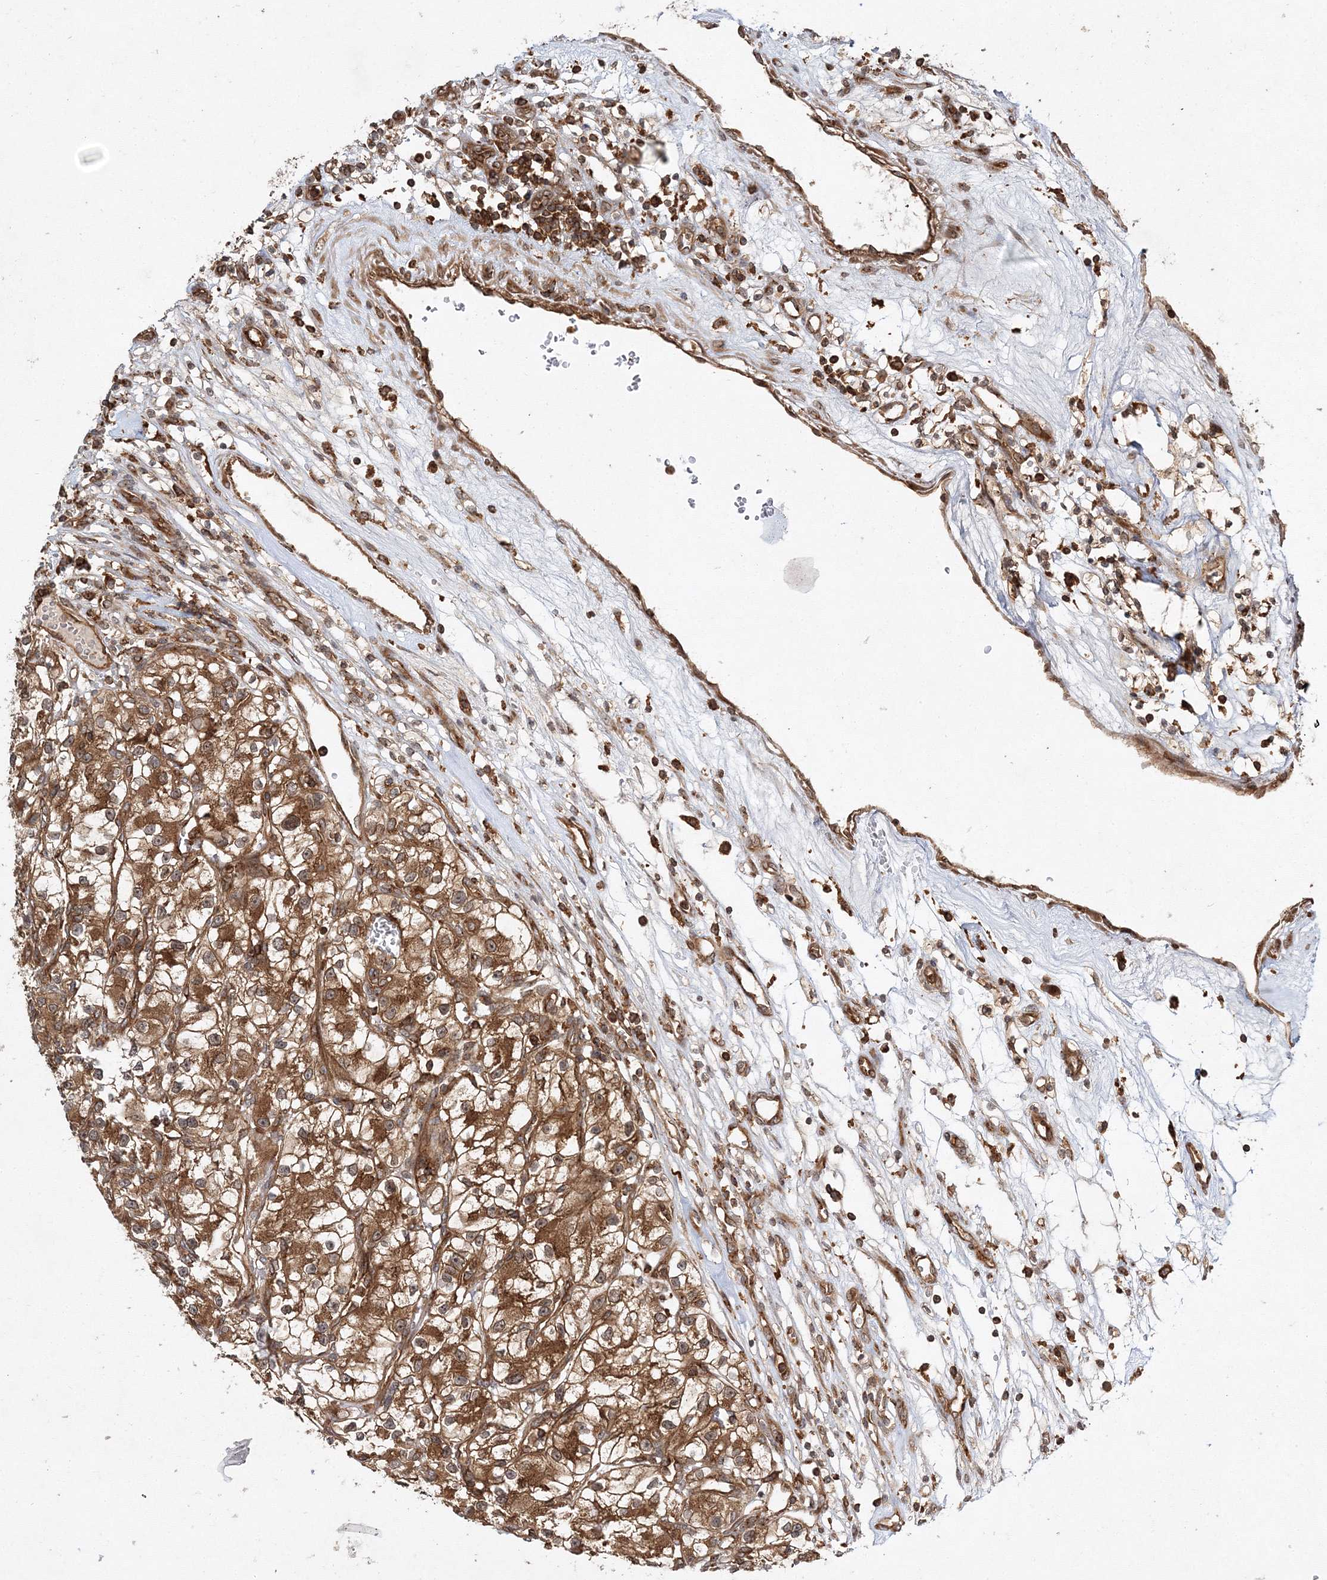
{"staining": {"intensity": "moderate", "quantity": ">75%", "location": "cytoplasmic/membranous"}, "tissue": "renal cancer", "cell_type": "Tumor cells", "image_type": "cancer", "snomed": [{"axis": "morphology", "description": "Adenocarcinoma, NOS"}, {"axis": "topography", "description": "Kidney"}], "caption": "Immunohistochemical staining of human renal cancer (adenocarcinoma) exhibits moderate cytoplasmic/membranous protein staining in about >75% of tumor cells.", "gene": "WDR37", "patient": {"sex": "female", "age": 57}}